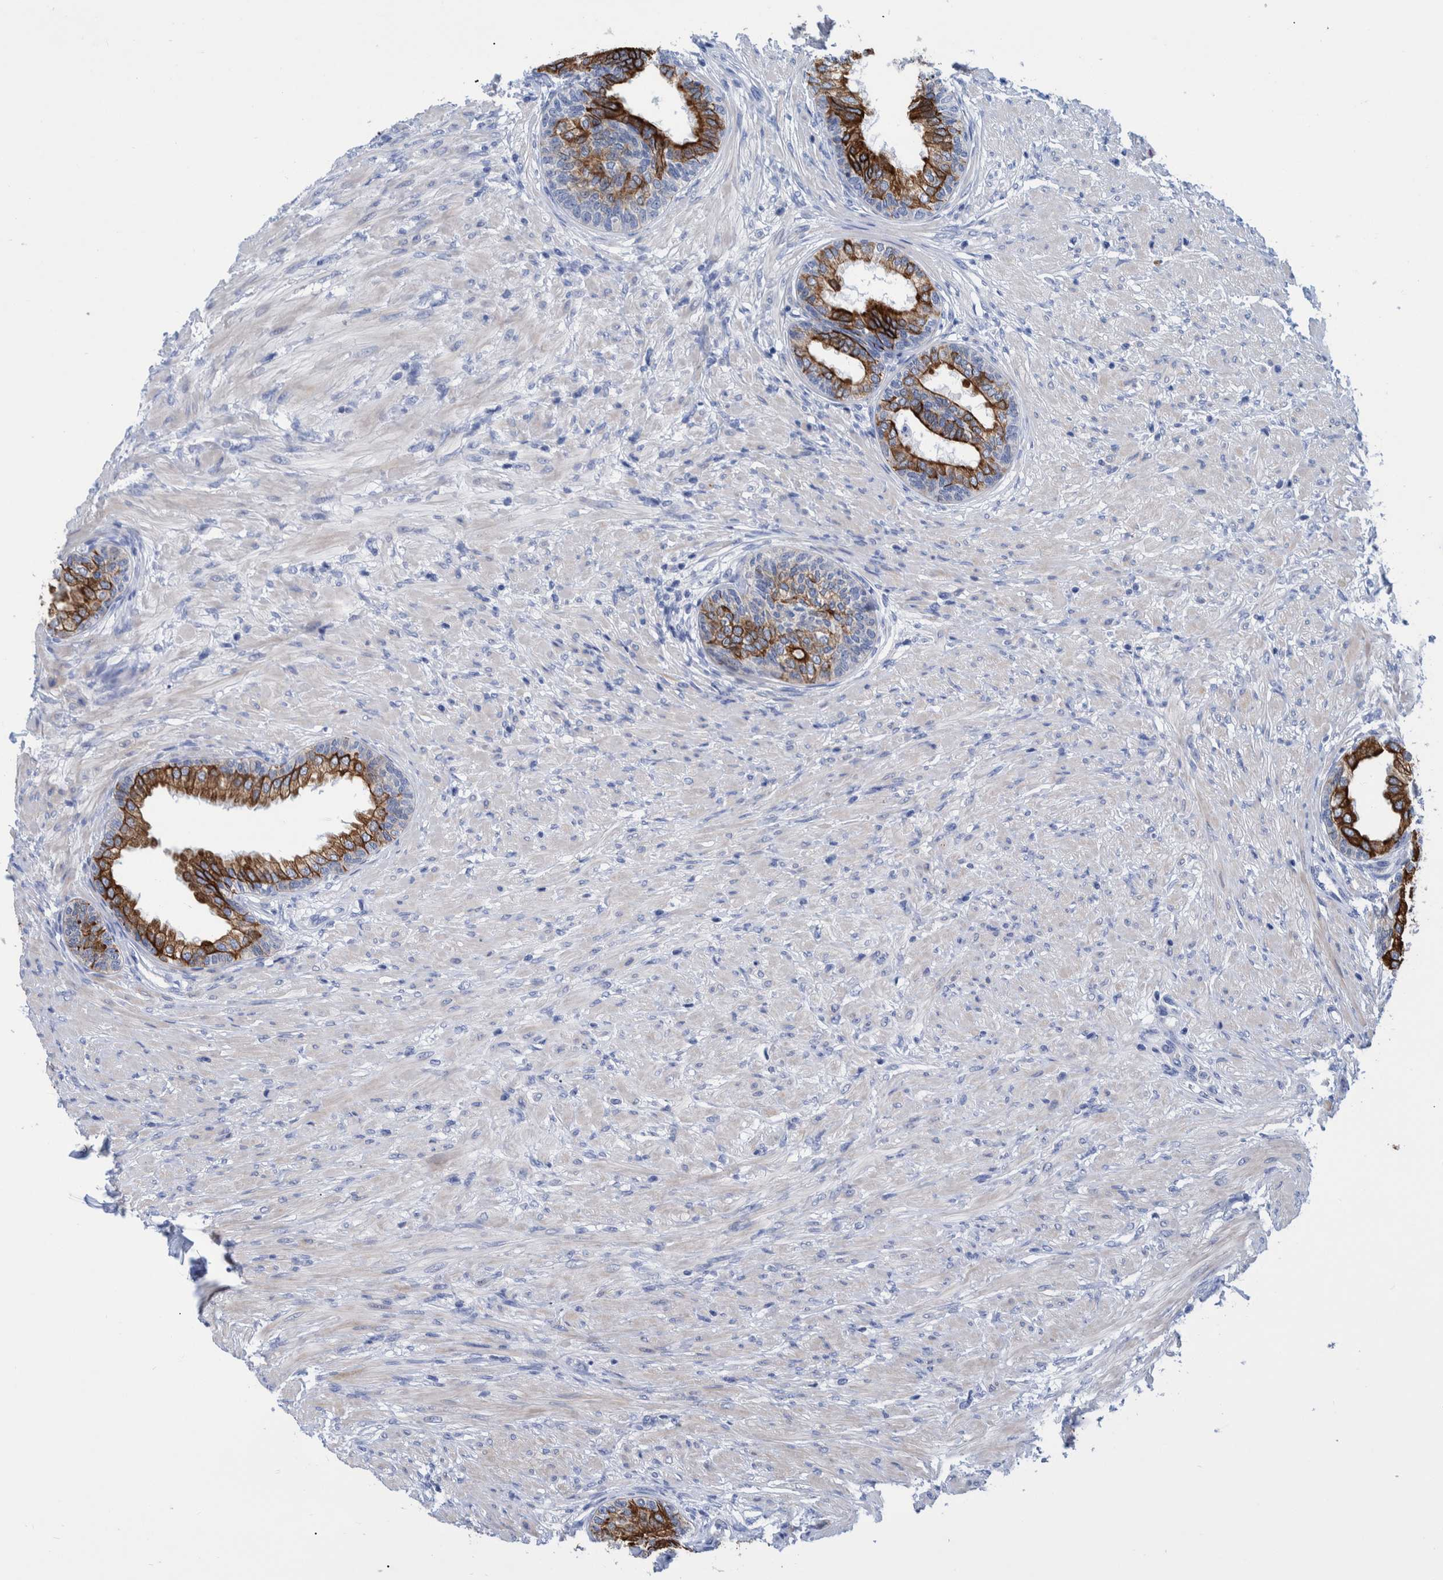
{"staining": {"intensity": "strong", "quantity": ">75%", "location": "cytoplasmic/membranous"}, "tissue": "prostate", "cell_type": "Glandular cells", "image_type": "normal", "snomed": [{"axis": "morphology", "description": "Normal tissue, NOS"}, {"axis": "topography", "description": "Prostate"}], "caption": "Unremarkable prostate reveals strong cytoplasmic/membranous staining in about >75% of glandular cells.", "gene": "MKS1", "patient": {"sex": "male", "age": 76}}